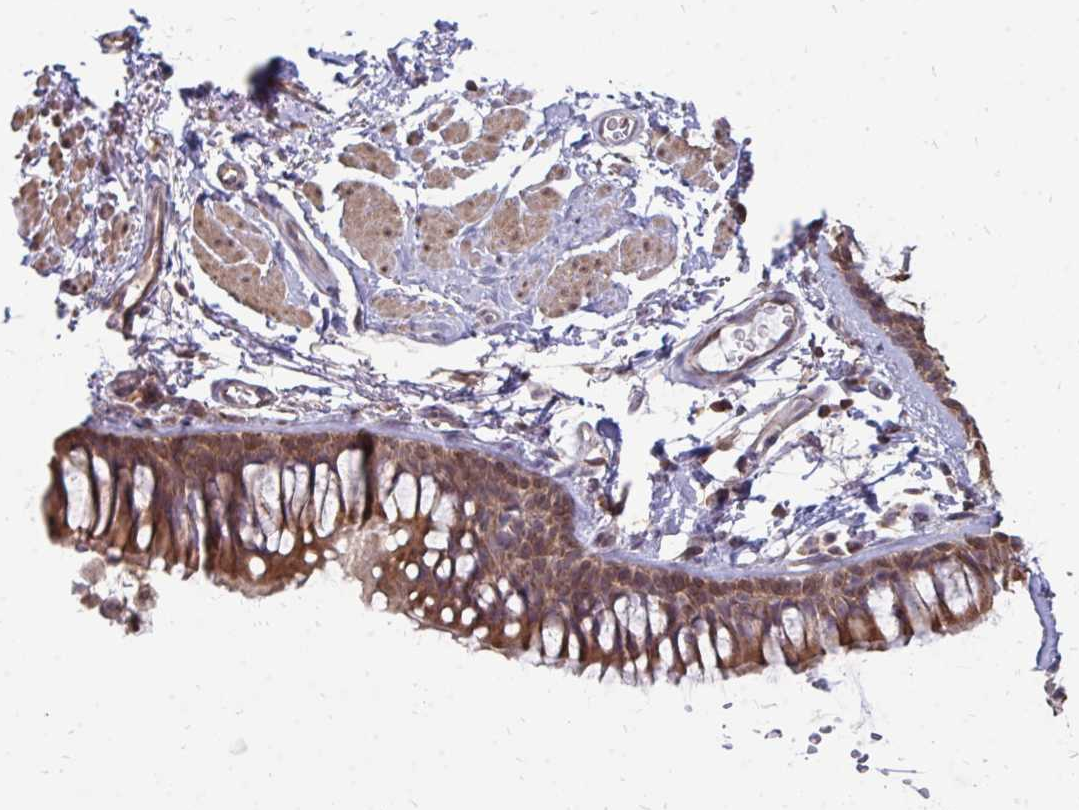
{"staining": {"intensity": "moderate", "quantity": ">75%", "location": "cytoplasmic/membranous"}, "tissue": "bronchus", "cell_type": "Respiratory epithelial cells", "image_type": "normal", "snomed": [{"axis": "morphology", "description": "Normal tissue, NOS"}, {"axis": "topography", "description": "Cartilage tissue"}, {"axis": "topography", "description": "Bronchus"}], "caption": "Immunohistochemical staining of normal bronchus exhibits moderate cytoplasmic/membranous protein expression in about >75% of respiratory epithelial cells.", "gene": "DNAJA2", "patient": {"sex": "female", "age": 79}}